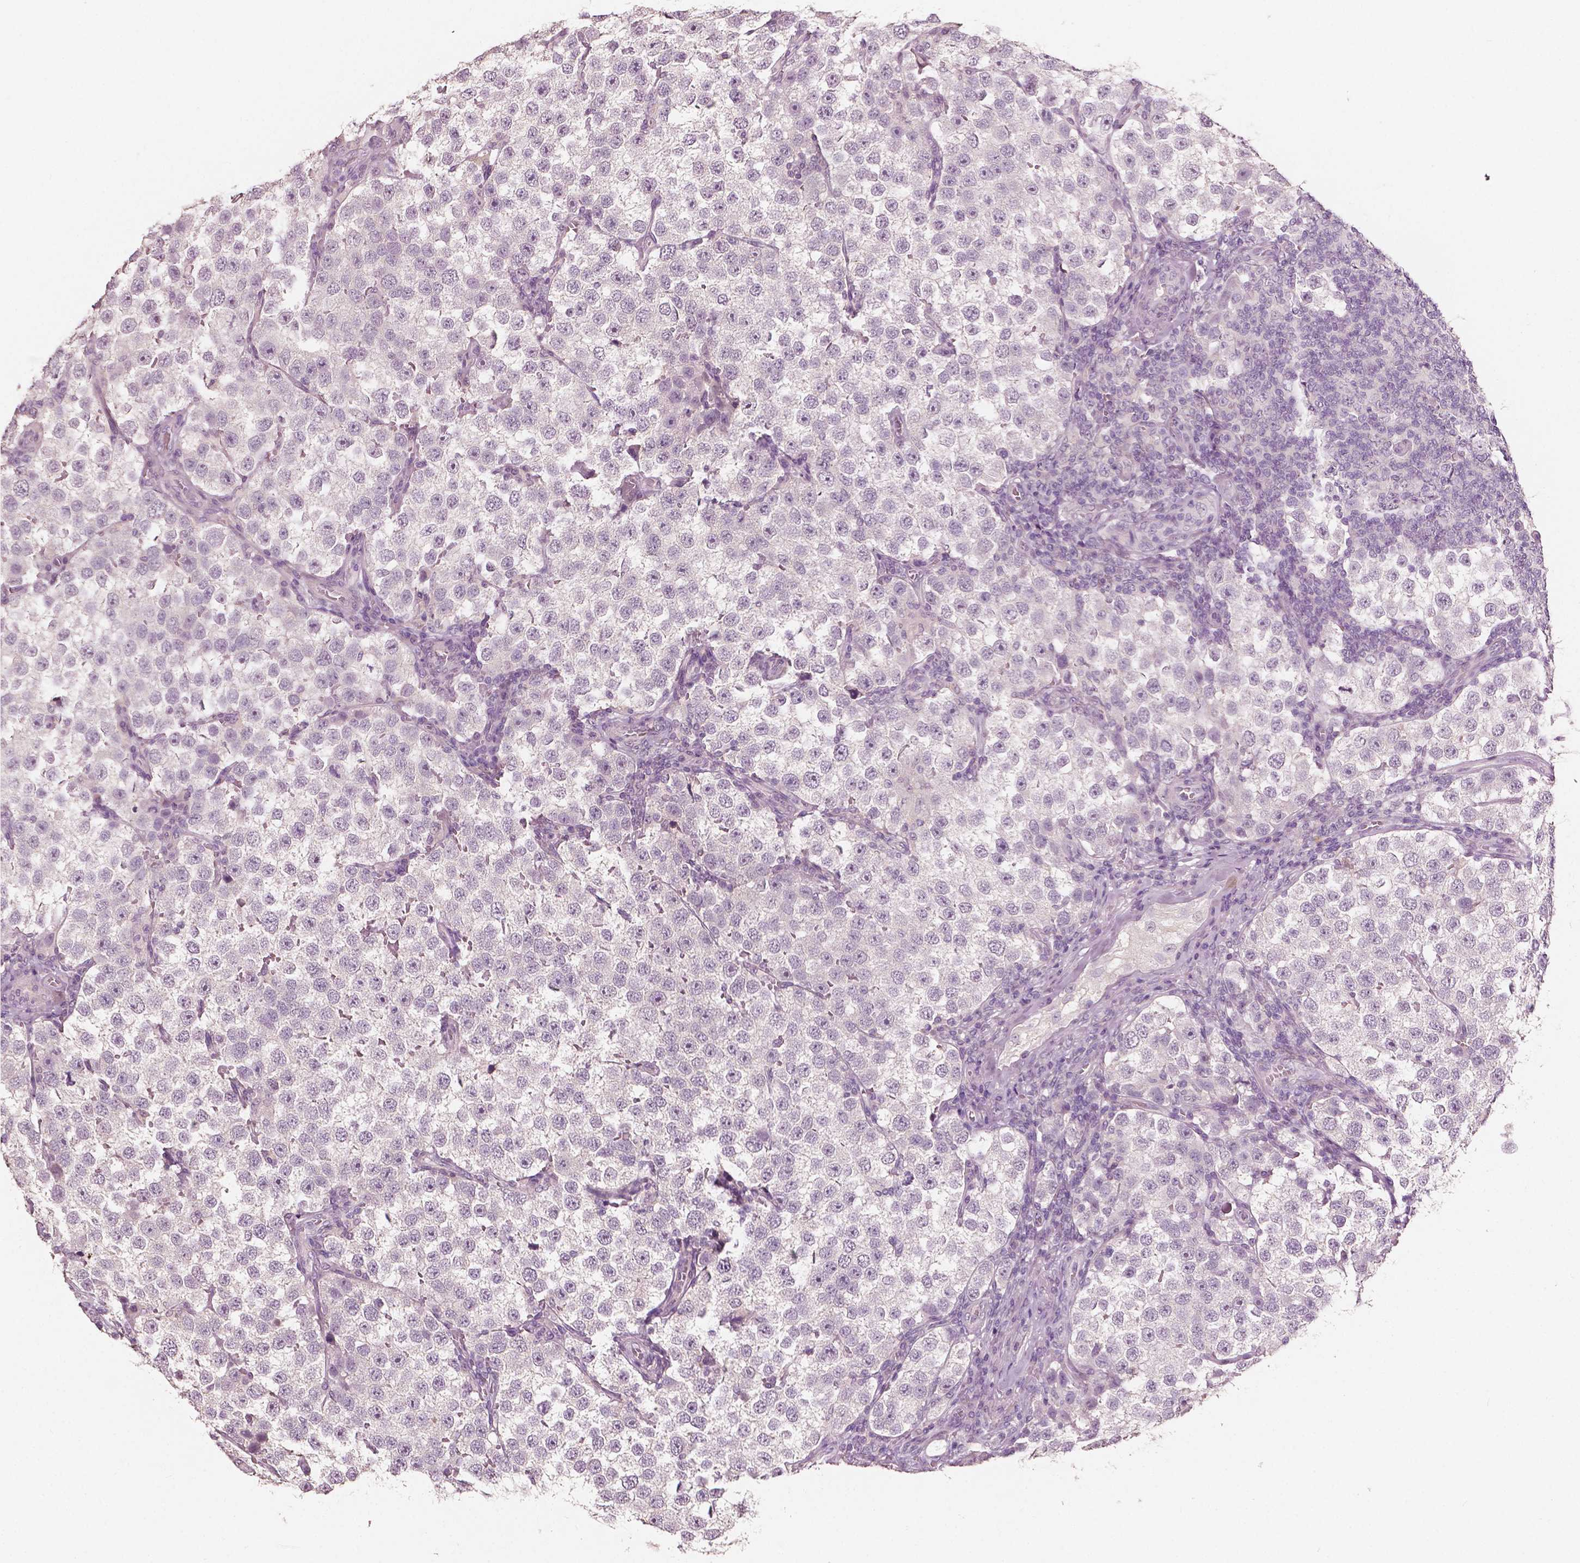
{"staining": {"intensity": "negative", "quantity": "none", "location": "none"}, "tissue": "testis cancer", "cell_type": "Tumor cells", "image_type": "cancer", "snomed": [{"axis": "morphology", "description": "Seminoma, NOS"}, {"axis": "topography", "description": "Testis"}], "caption": "IHC of seminoma (testis) exhibits no staining in tumor cells. (Immunohistochemistry, brightfield microscopy, high magnification).", "gene": "PLA2R1", "patient": {"sex": "male", "age": 37}}